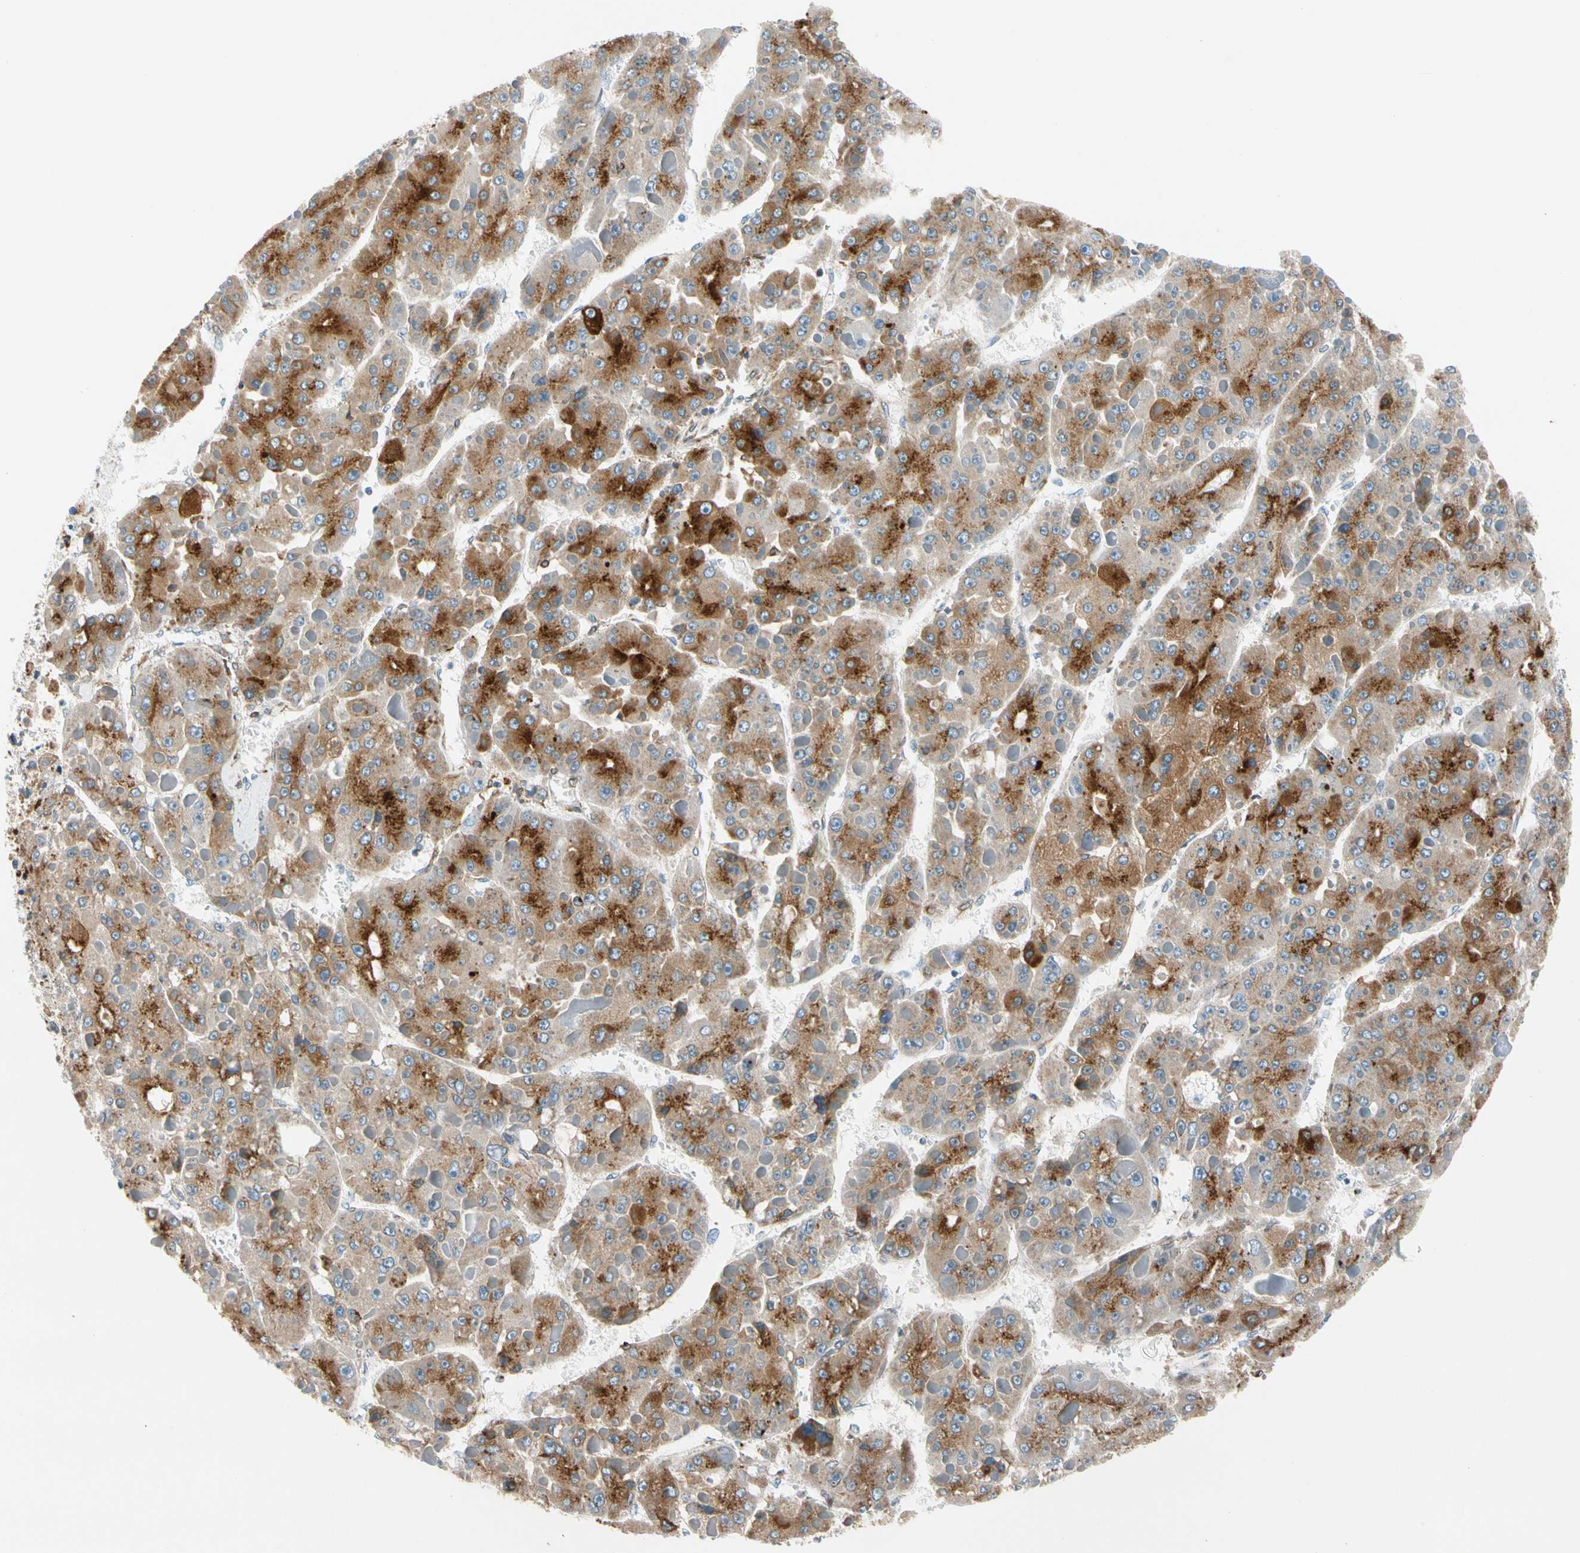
{"staining": {"intensity": "strong", "quantity": ">75%", "location": "cytoplasmic/membranous"}, "tissue": "liver cancer", "cell_type": "Tumor cells", "image_type": "cancer", "snomed": [{"axis": "morphology", "description": "Carcinoma, Hepatocellular, NOS"}, {"axis": "topography", "description": "Liver"}], "caption": "Protein staining shows strong cytoplasmic/membranous expression in about >75% of tumor cells in liver hepatocellular carcinoma.", "gene": "NUCB1", "patient": {"sex": "female", "age": 73}}